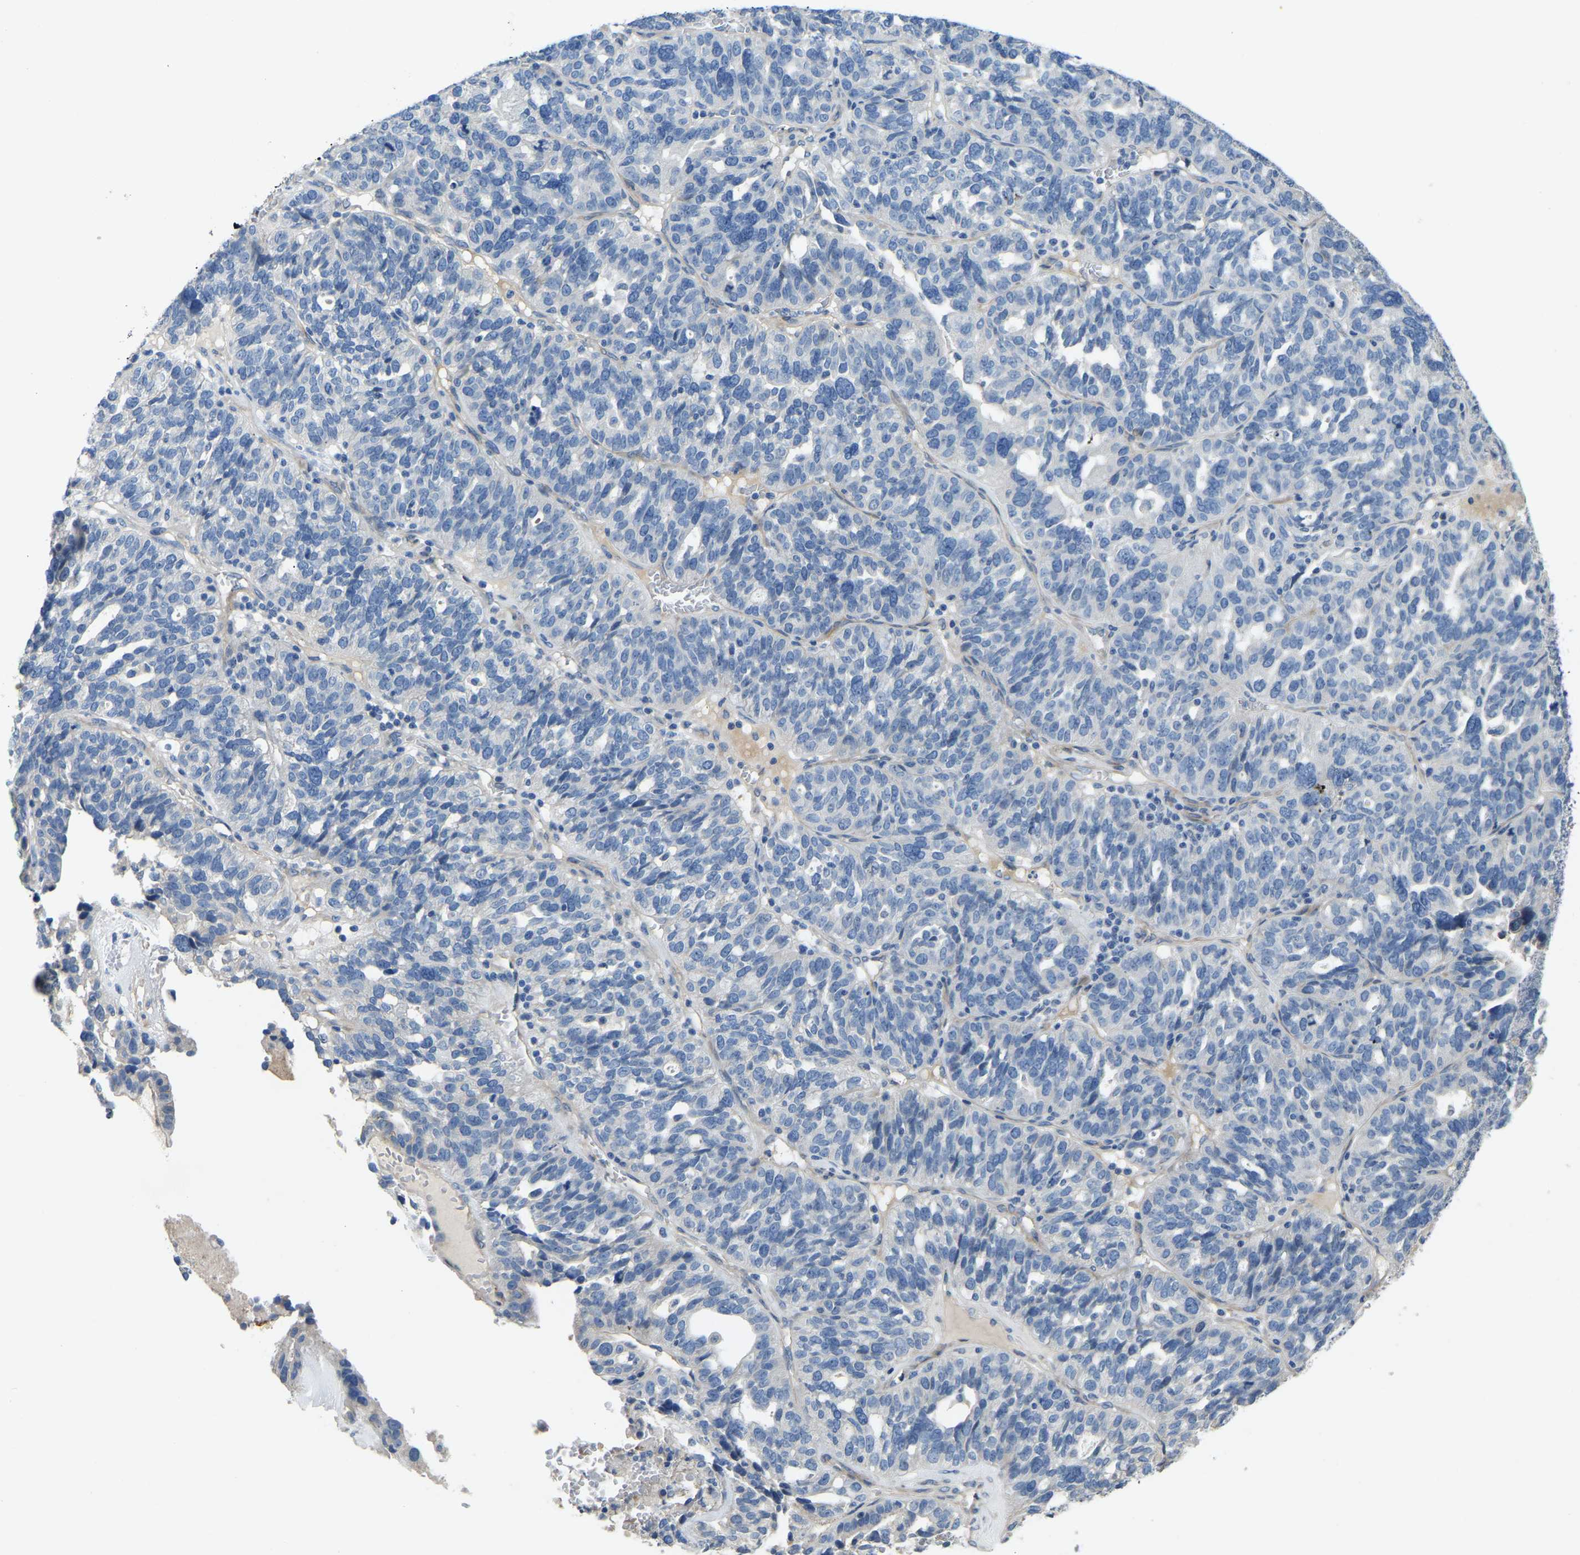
{"staining": {"intensity": "negative", "quantity": "none", "location": "none"}, "tissue": "ovarian cancer", "cell_type": "Tumor cells", "image_type": "cancer", "snomed": [{"axis": "morphology", "description": "Cystadenocarcinoma, serous, NOS"}, {"axis": "topography", "description": "Ovary"}], "caption": "Serous cystadenocarcinoma (ovarian) was stained to show a protein in brown. There is no significant expression in tumor cells.", "gene": "HIGD2B", "patient": {"sex": "female", "age": 59}}